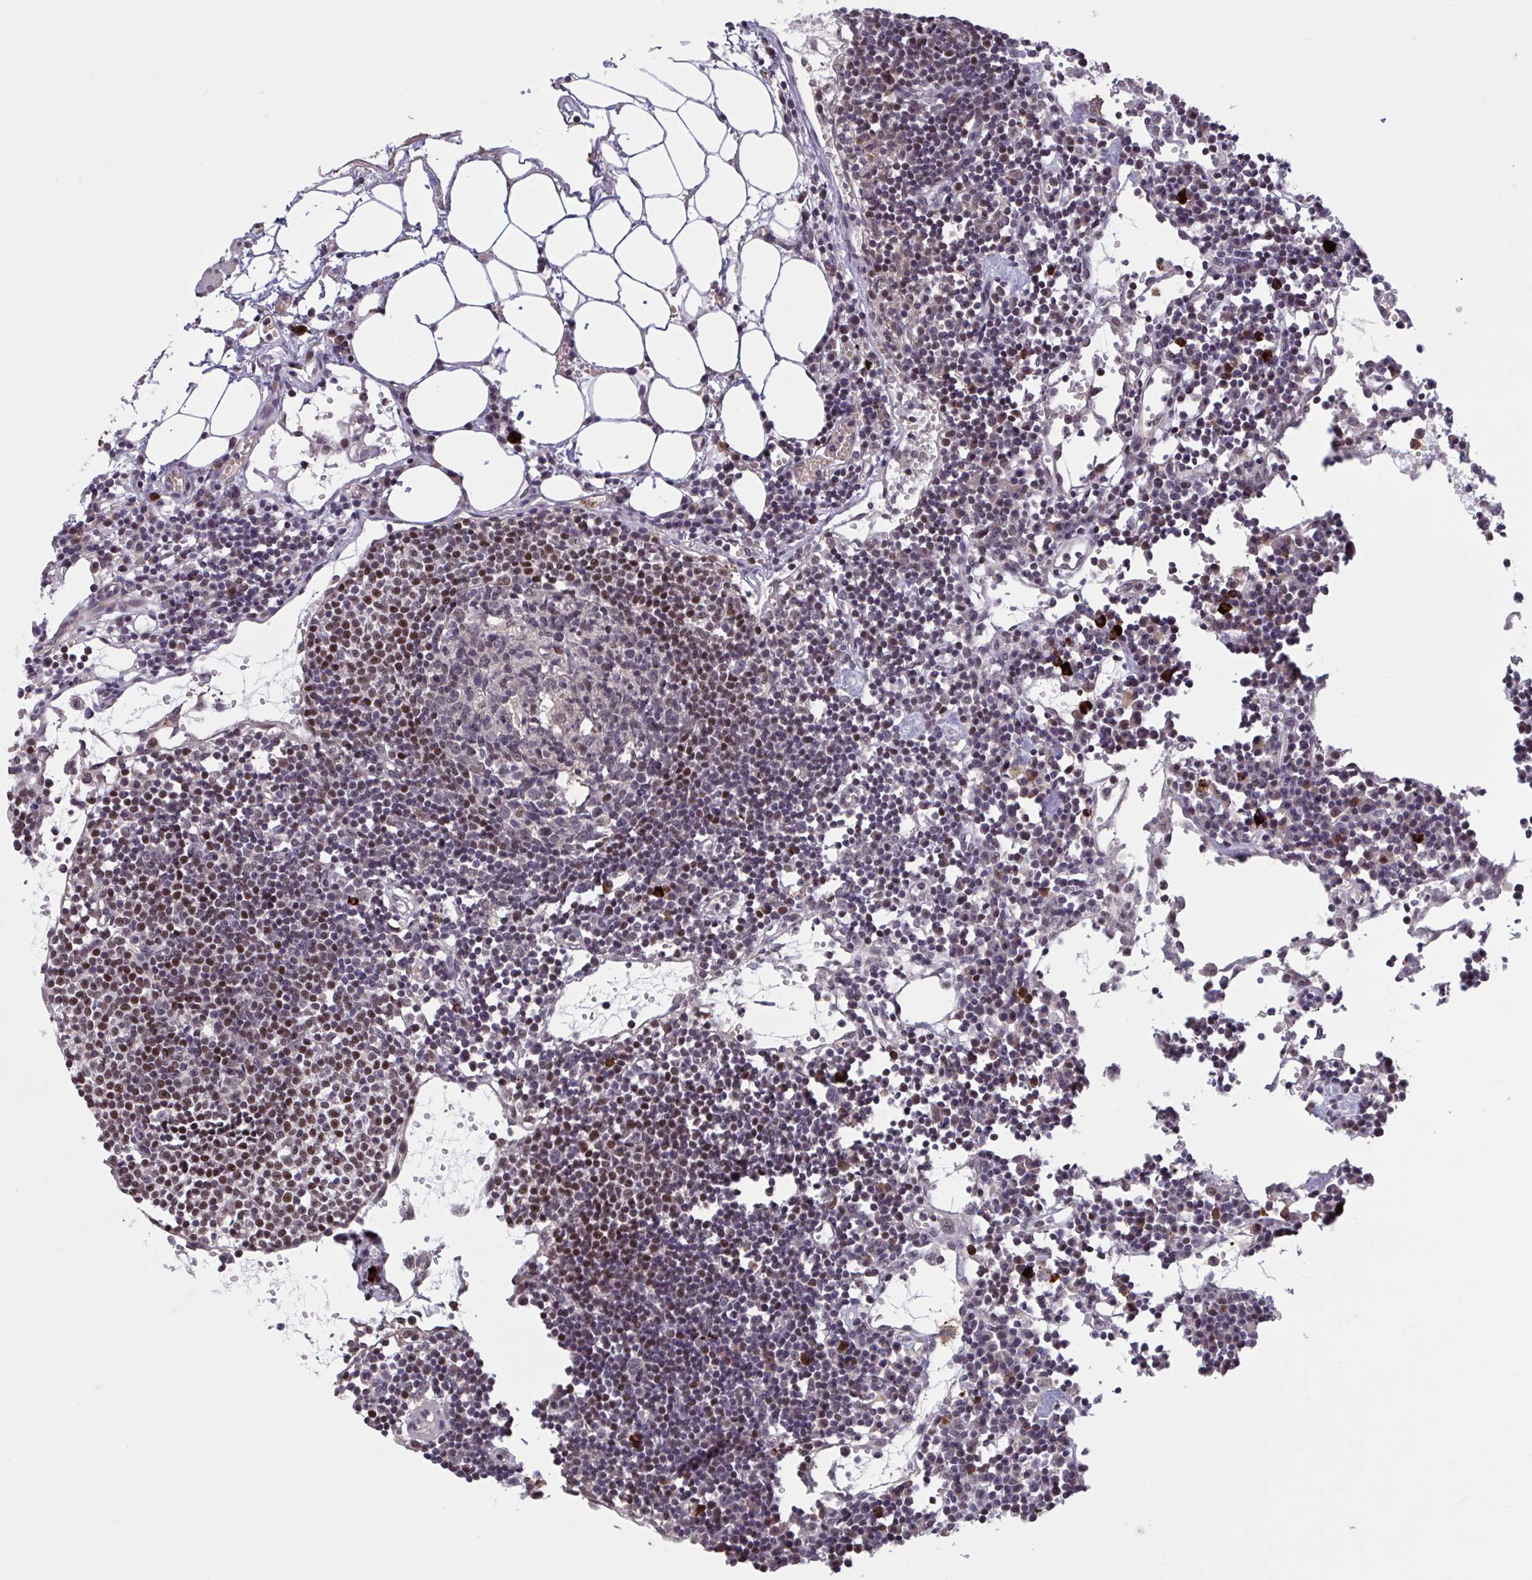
{"staining": {"intensity": "weak", "quantity": "<25%", "location": "nuclear"}, "tissue": "lymph node", "cell_type": "Germinal center cells", "image_type": "normal", "snomed": [{"axis": "morphology", "description": "Normal tissue, NOS"}, {"axis": "topography", "description": "Lymph node"}], "caption": "This is a histopathology image of IHC staining of normal lymph node, which shows no positivity in germinal center cells. The staining was performed using DAB to visualize the protein expression in brown, while the nuclei were stained in blue with hematoxylin (Magnification: 20x).", "gene": "ZNF414", "patient": {"sex": "female", "age": 78}}